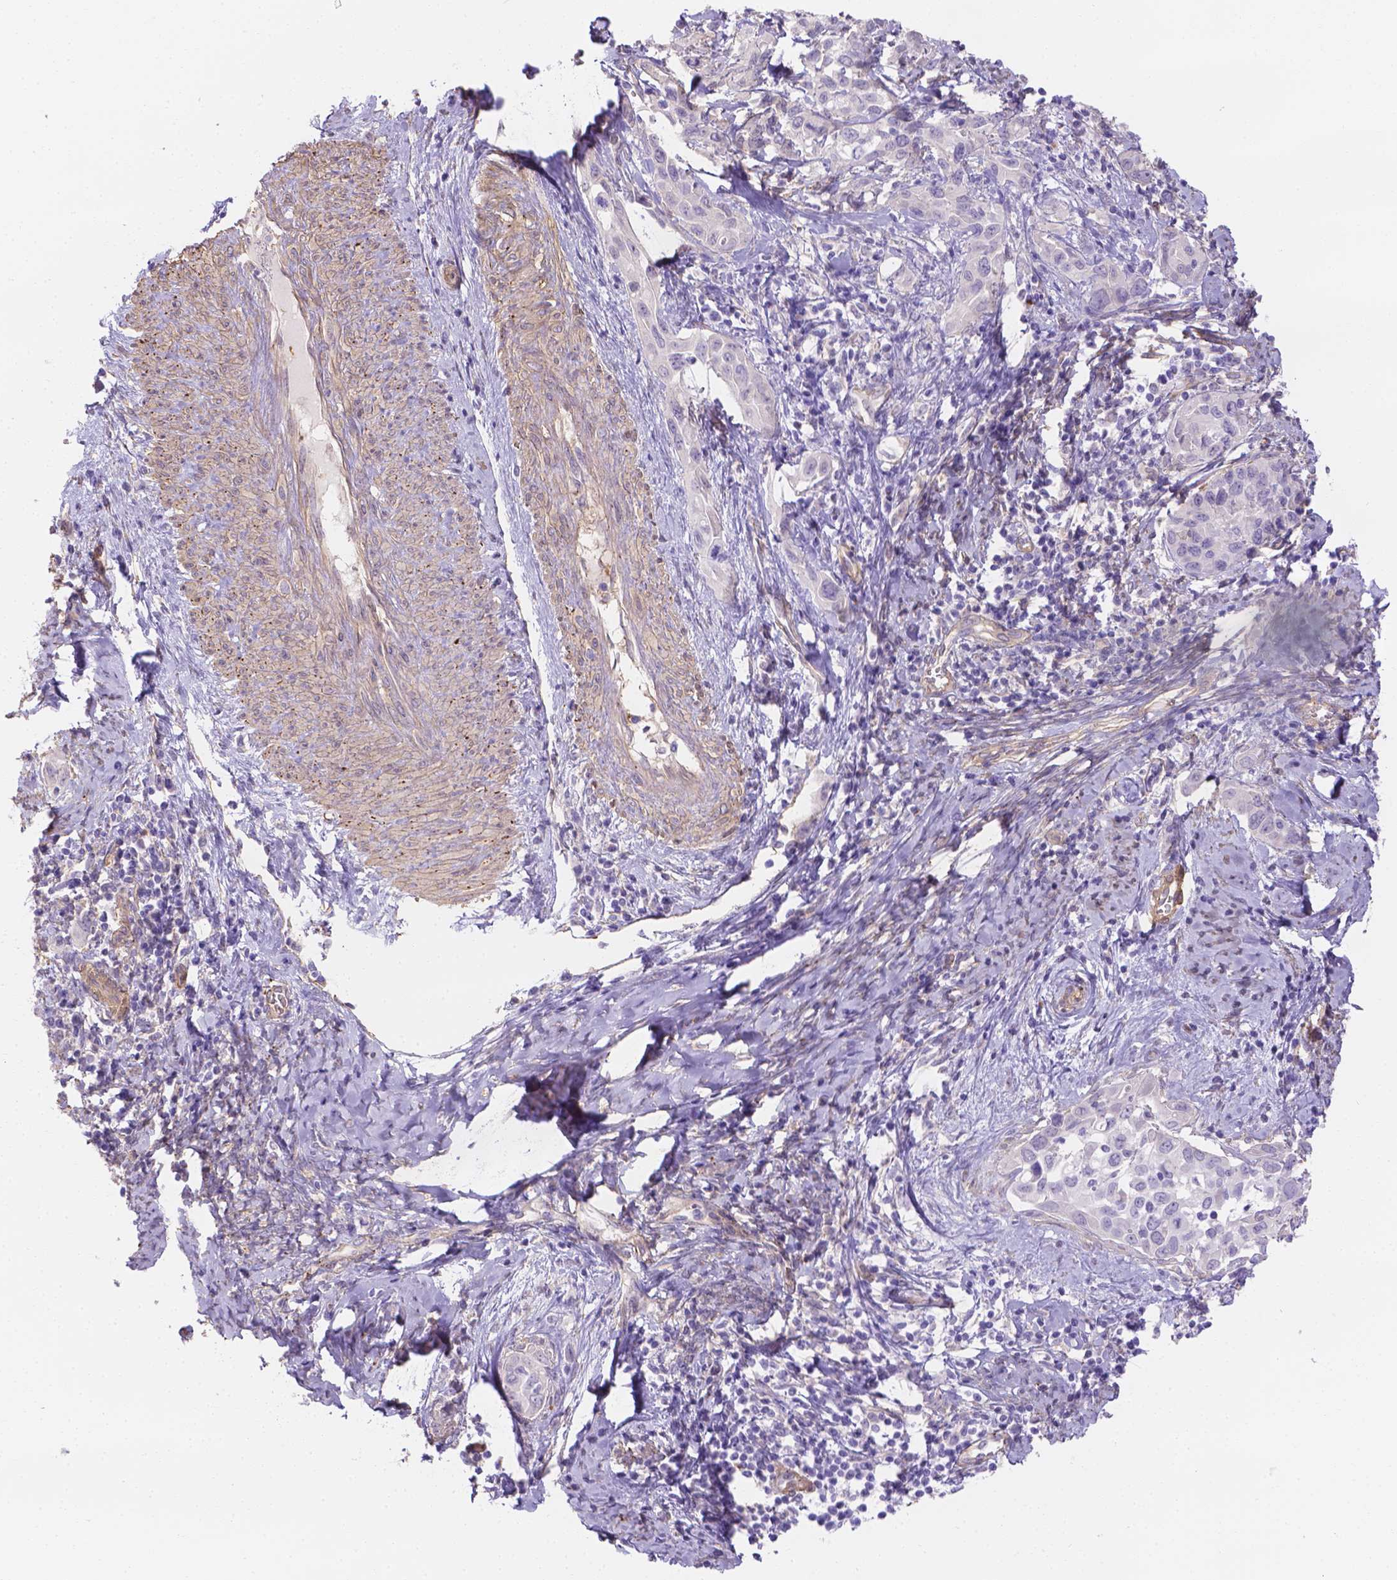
{"staining": {"intensity": "negative", "quantity": "none", "location": "none"}, "tissue": "cervical cancer", "cell_type": "Tumor cells", "image_type": "cancer", "snomed": [{"axis": "morphology", "description": "Squamous cell carcinoma, NOS"}, {"axis": "topography", "description": "Cervix"}], "caption": "A high-resolution micrograph shows immunohistochemistry (IHC) staining of cervical cancer, which reveals no significant staining in tumor cells.", "gene": "SLC40A1", "patient": {"sex": "female", "age": 51}}